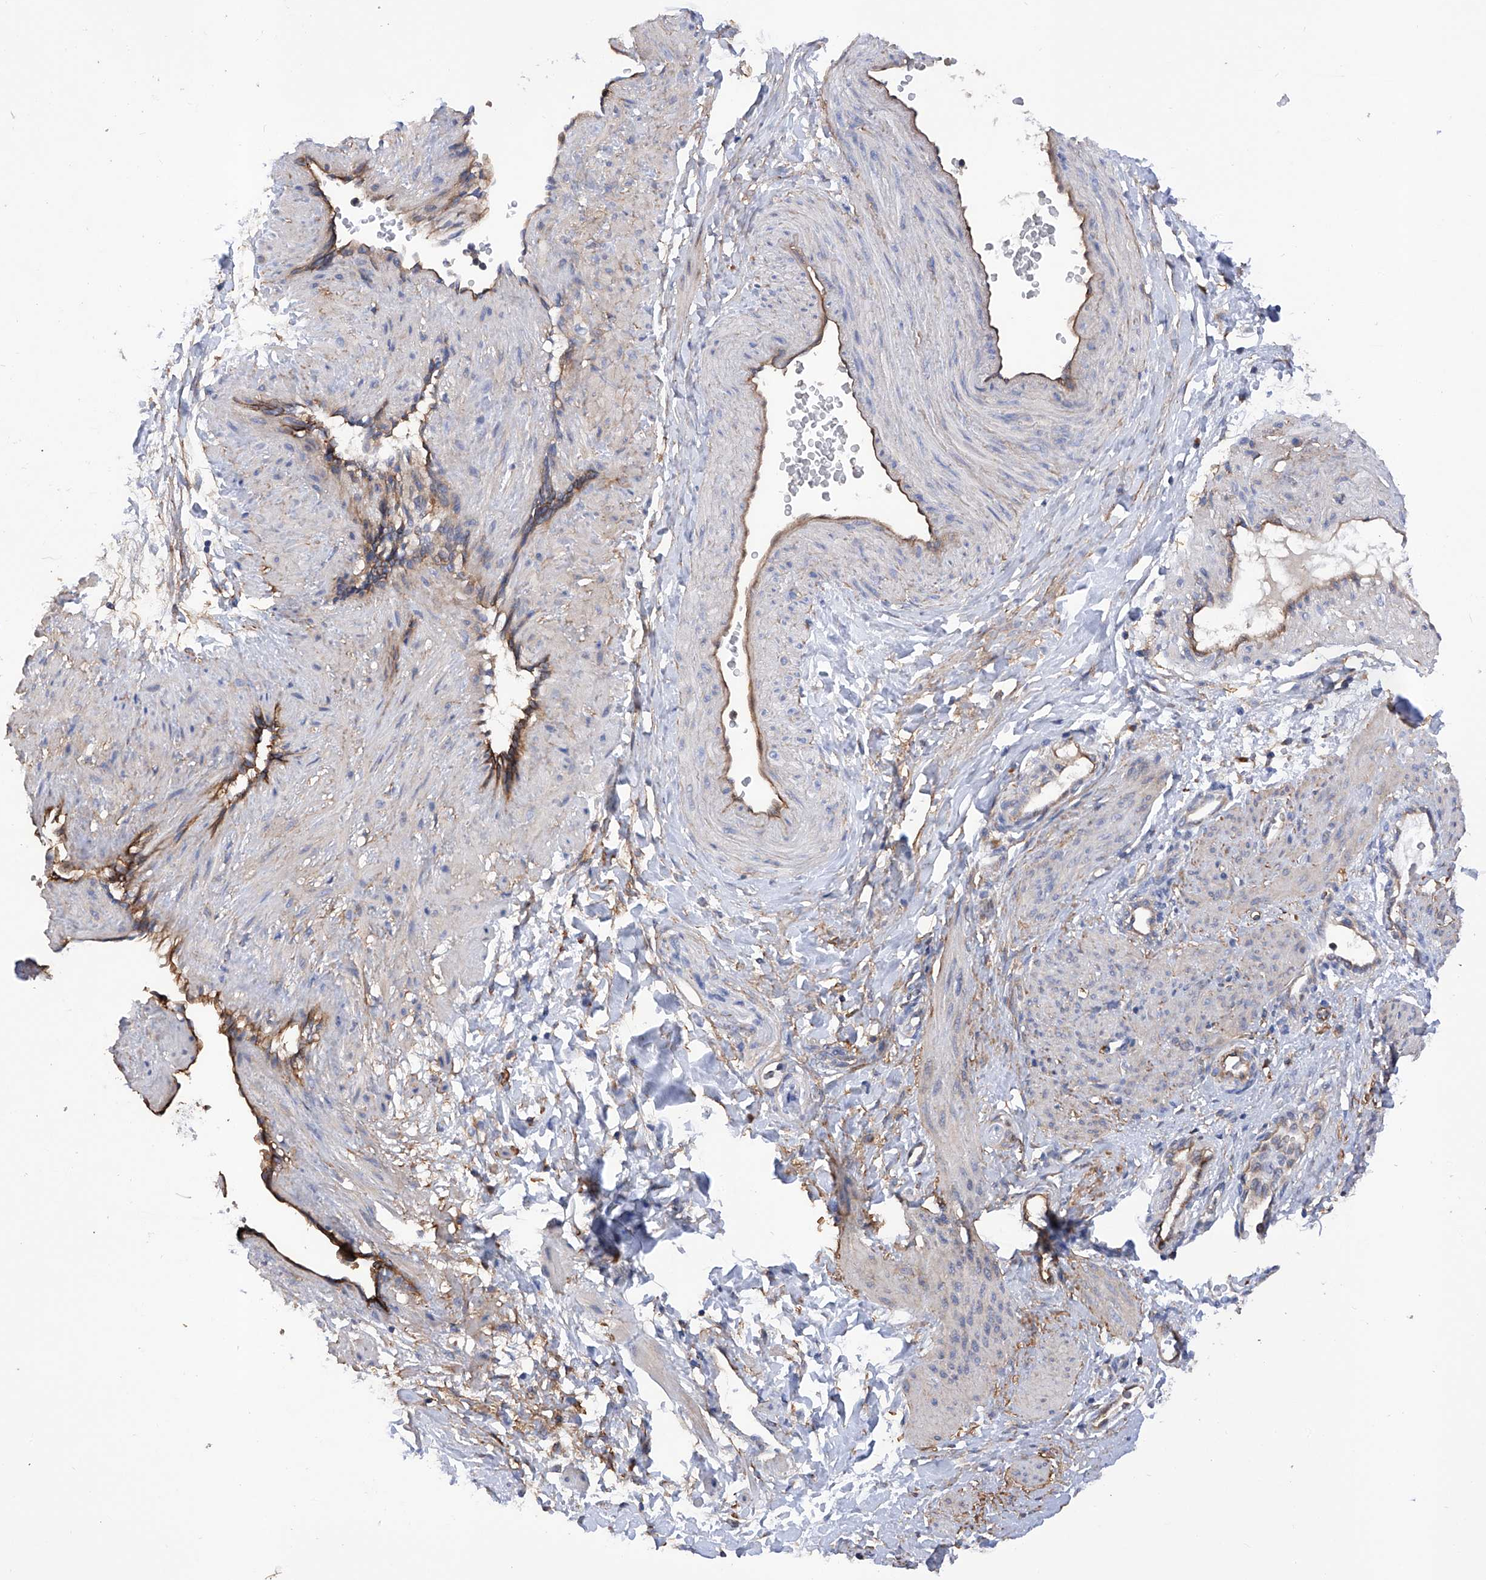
{"staining": {"intensity": "negative", "quantity": "none", "location": "none"}, "tissue": "smooth muscle", "cell_type": "Smooth muscle cells", "image_type": "normal", "snomed": [{"axis": "morphology", "description": "Normal tissue, NOS"}, {"axis": "topography", "description": "Endometrium"}], "caption": "The image demonstrates no significant positivity in smooth muscle cells of smooth muscle. (DAB (3,3'-diaminobenzidine) immunohistochemistry with hematoxylin counter stain).", "gene": "INPP5B", "patient": {"sex": "female", "age": 33}}